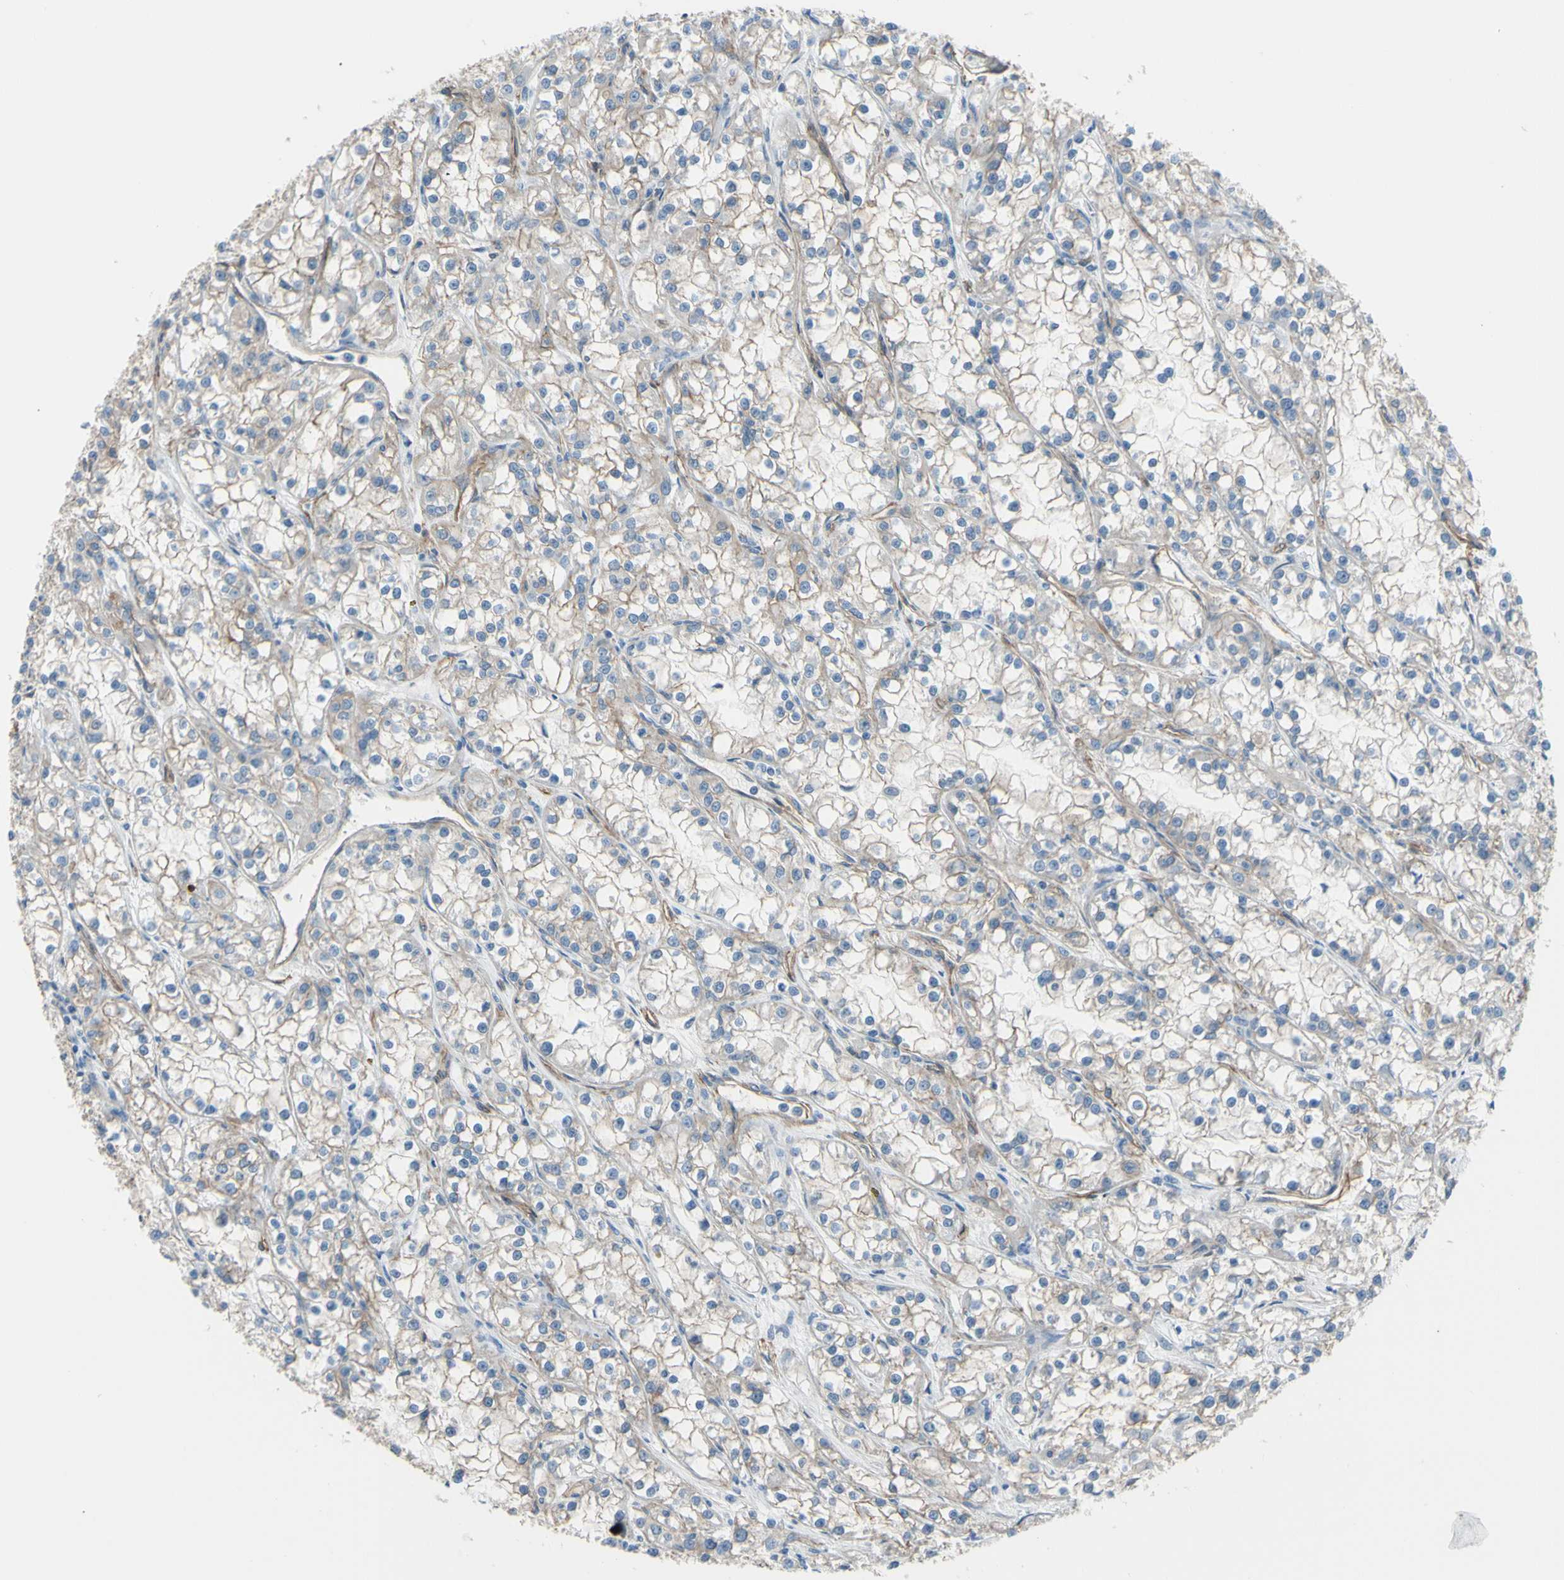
{"staining": {"intensity": "weak", "quantity": ">75%", "location": "cytoplasmic/membranous"}, "tissue": "renal cancer", "cell_type": "Tumor cells", "image_type": "cancer", "snomed": [{"axis": "morphology", "description": "Adenocarcinoma, NOS"}, {"axis": "topography", "description": "Kidney"}], "caption": "Brown immunohistochemical staining in renal cancer (adenocarcinoma) demonstrates weak cytoplasmic/membranous expression in about >75% of tumor cells. The staining was performed using DAB (3,3'-diaminobenzidine), with brown indicating positive protein expression. Nuclei are stained blue with hematoxylin.", "gene": "TPBG", "patient": {"sex": "female", "age": 52}}